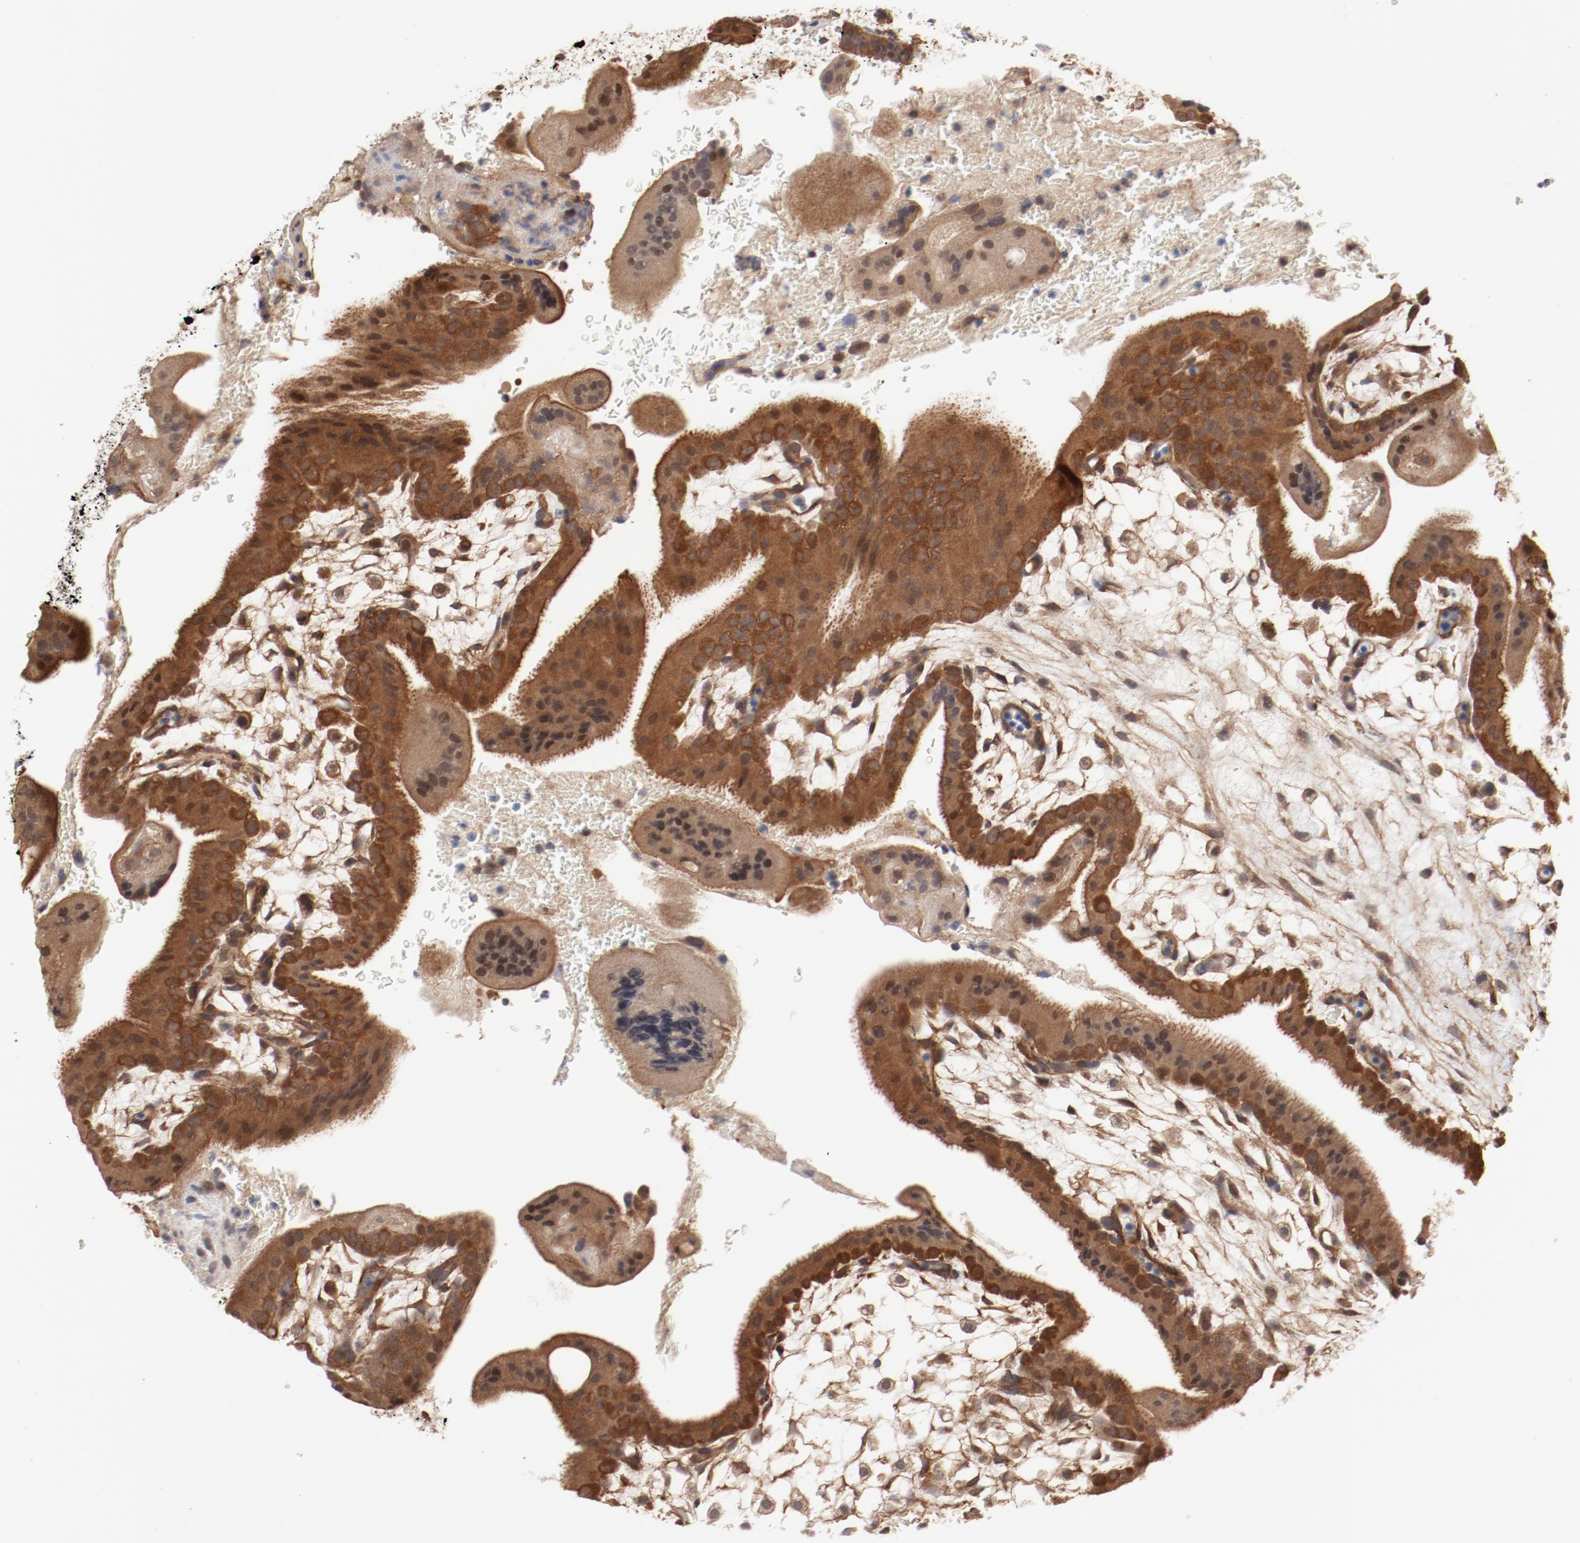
{"staining": {"intensity": "weak", "quantity": ">75%", "location": "cytoplasmic/membranous"}, "tissue": "placenta", "cell_type": "Decidual cells", "image_type": "normal", "snomed": [{"axis": "morphology", "description": "Normal tissue, NOS"}, {"axis": "topography", "description": "Placenta"}], "caption": "Human placenta stained with a brown dye reveals weak cytoplasmic/membranous positive expression in approximately >75% of decidual cells.", "gene": "PITPNM2", "patient": {"sex": "female", "age": 35}}